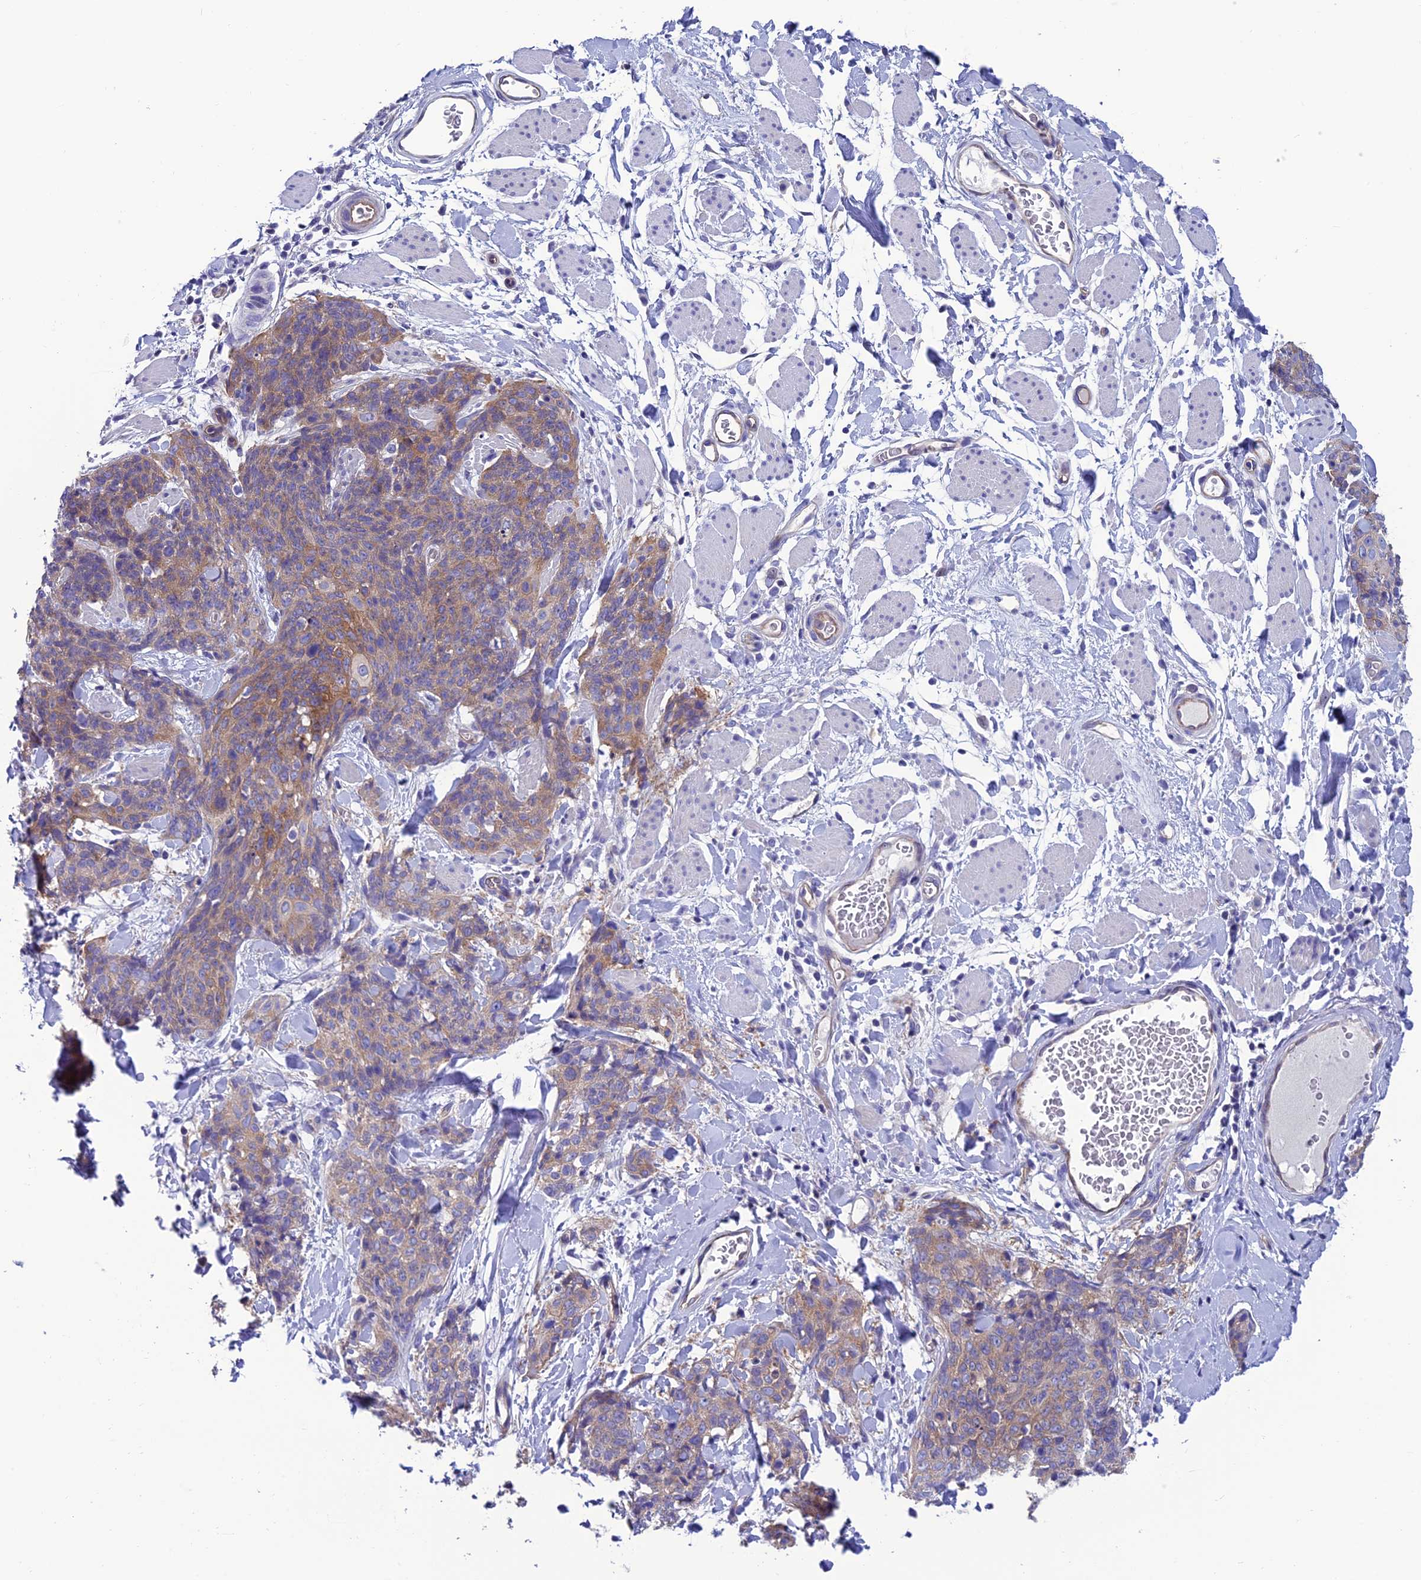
{"staining": {"intensity": "weak", "quantity": "25%-75%", "location": "cytoplasmic/membranous"}, "tissue": "skin cancer", "cell_type": "Tumor cells", "image_type": "cancer", "snomed": [{"axis": "morphology", "description": "Squamous cell carcinoma, NOS"}, {"axis": "topography", "description": "Skin"}, {"axis": "topography", "description": "Vulva"}], "caption": "Immunohistochemical staining of skin squamous cell carcinoma exhibits low levels of weak cytoplasmic/membranous expression in approximately 25%-75% of tumor cells. (DAB = brown stain, brightfield microscopy at high magnification).", "gene": "PPFIA3", "patient": {"sex": "female", "age": 85}}